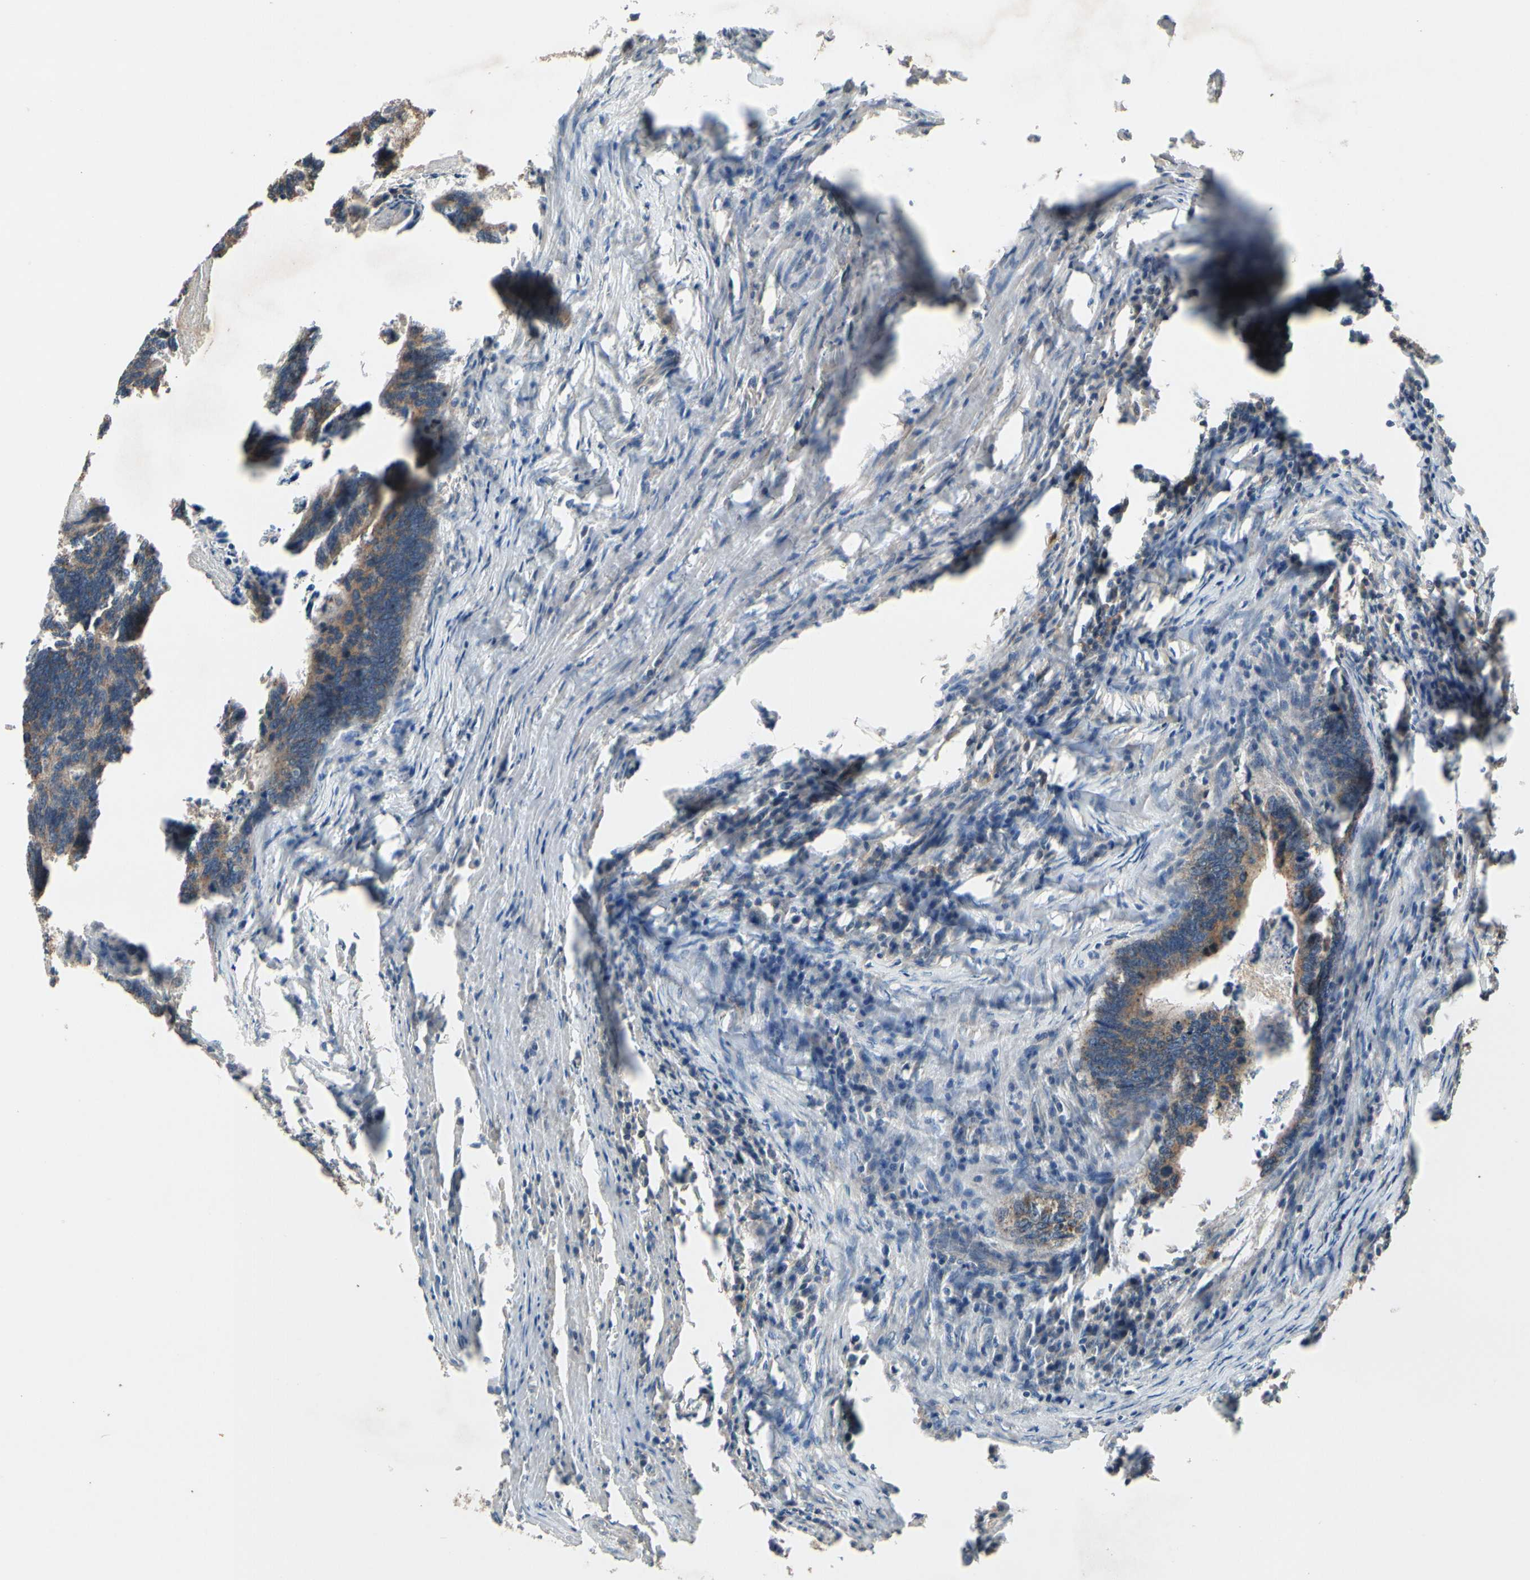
{"staining": {"intensity": "moderate", "quantity": ">75%", "location": "cytoplasmic/membranous"}, "tissue": "colorectal cancer", "cell_type": "Tumor cells", "image_type": "cancer", "snomed": [{"axis": "morphology", "description": "Adenocarcinoma, NOS"}, {"axis": "topography", "description": "Colon"}], "caption": "Immunohistochemical staining of human adenocarcinoma (colorectal) shows medium levels of moderate cytoplasmic/membranous expression in about >75% of tumor cells. (DAB IHC, brown staining for protein, blue staining for nuclei).", "gene": "MBTPS2", "patient": {"sex": "male", "age": 72}}